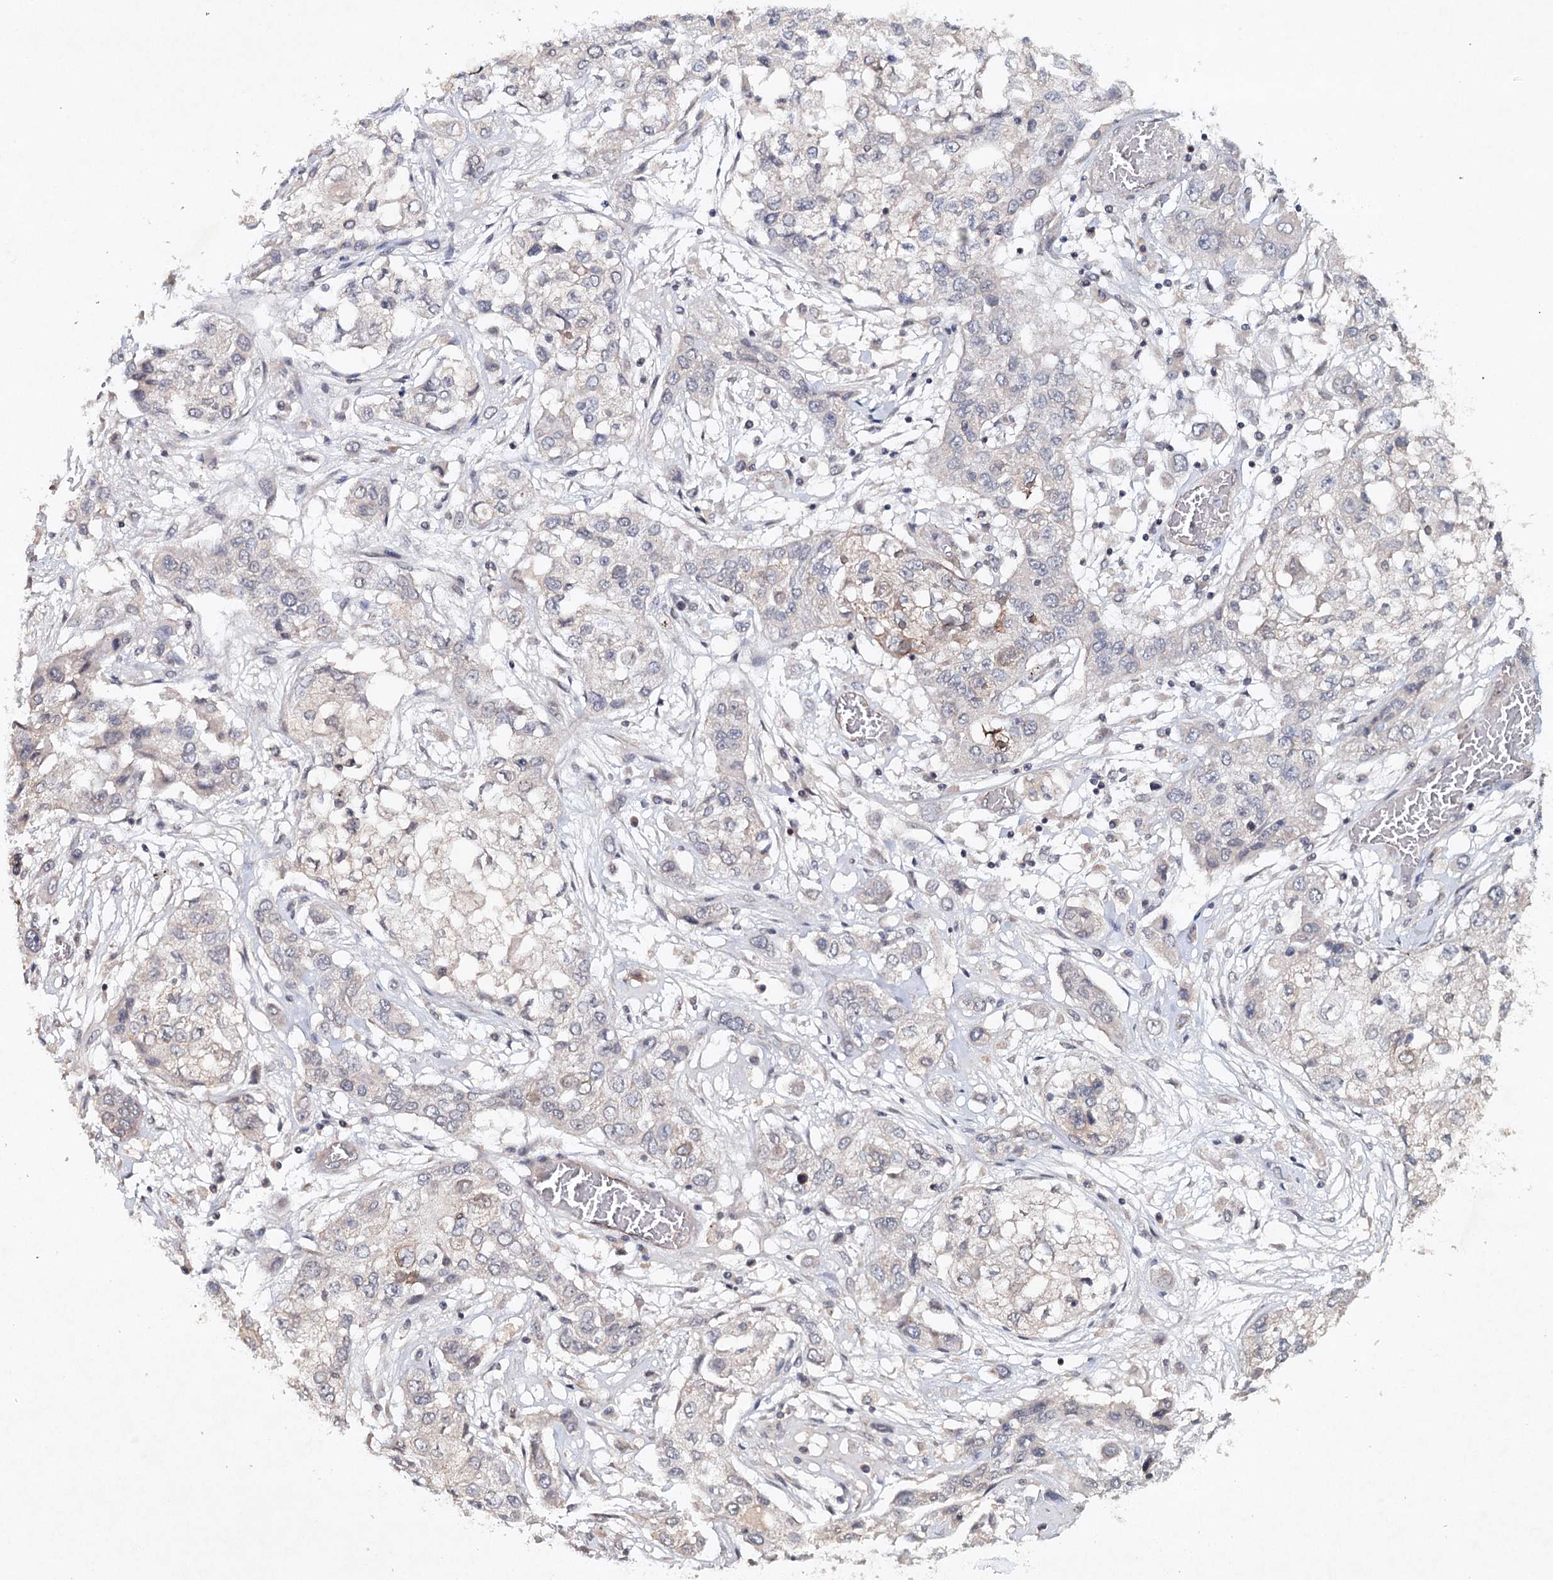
{"staining": {"intensity": "negative", "quantity": "none", "location": "none"}, "tissue": "lung cancer", "cell_type": "Tumor cells", "image_type": "cancer", "snomed": [{"axis": "morphology", "description": "Squamous cell carcinoma, NOS"}, {"axis": "topography", "description": "Lung"}], "caption": "Protein analysis of squamous cell carcinoma (lung) shows no significant expression in tumor cells. (Immunohistochemistry, brightfield microscopy, high magnification).", "gene": "SYNPO", "patient": {"sex": "male", "age": 71}}